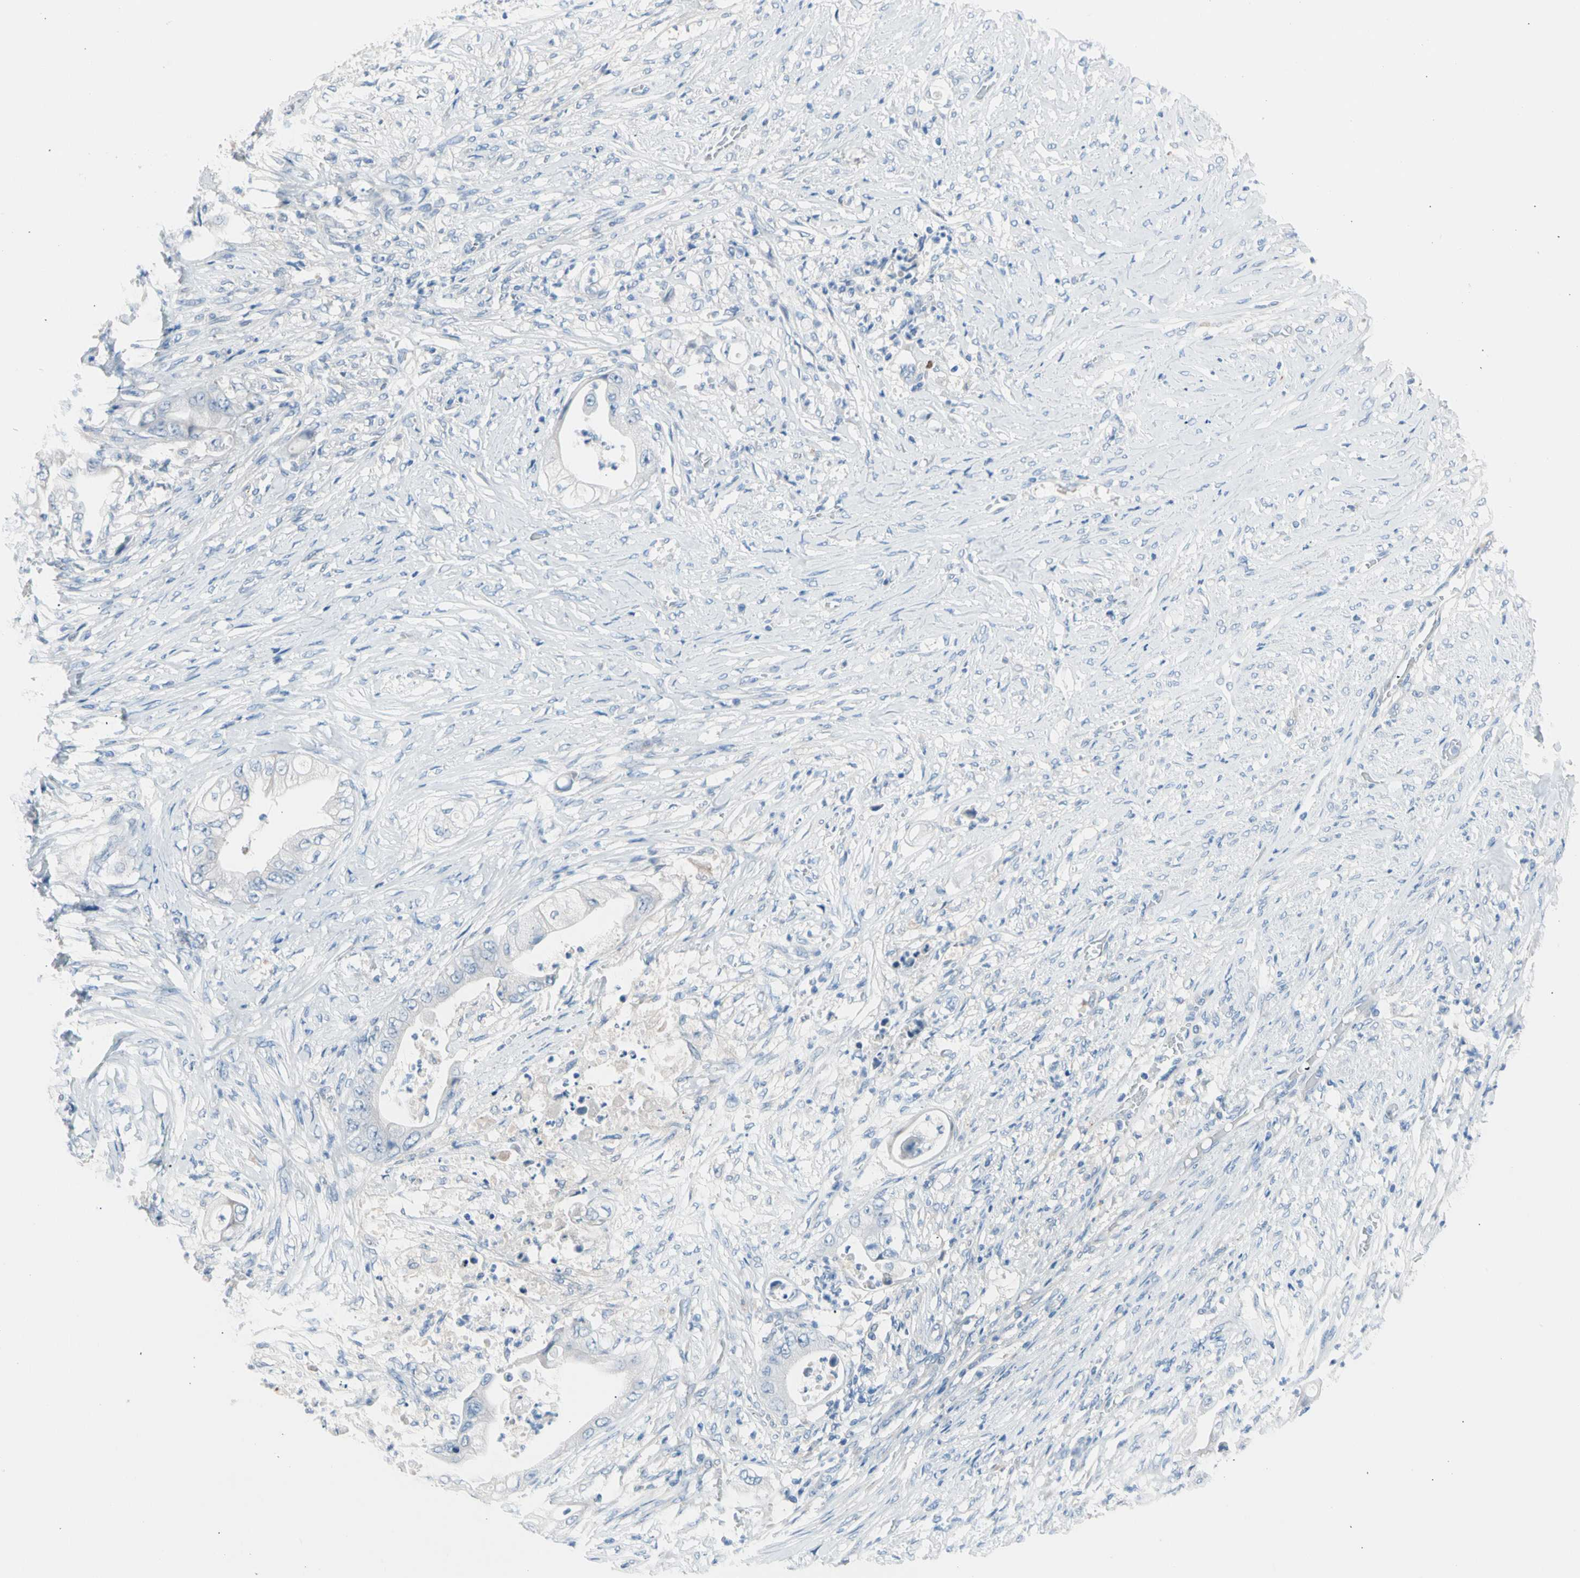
{"staining": {"intensity": "negative", "quantity": "none", "location": "none"}, "tissue": "stomach cancer", "cell_type": "Tumor cells", "image_type": "cancer", "snomed": [{"axis": "morphology", "description": "Adenocarcinoma, NOS"}, {"axis": "topography", "description": "Stomach"}], "caption": "Human adenocarcinoma (stomach) stained for a protein using IHC shows no expression in tumor cells.", "gene": "CASQ1", "patient": {"sex": "female", "age": 73}}